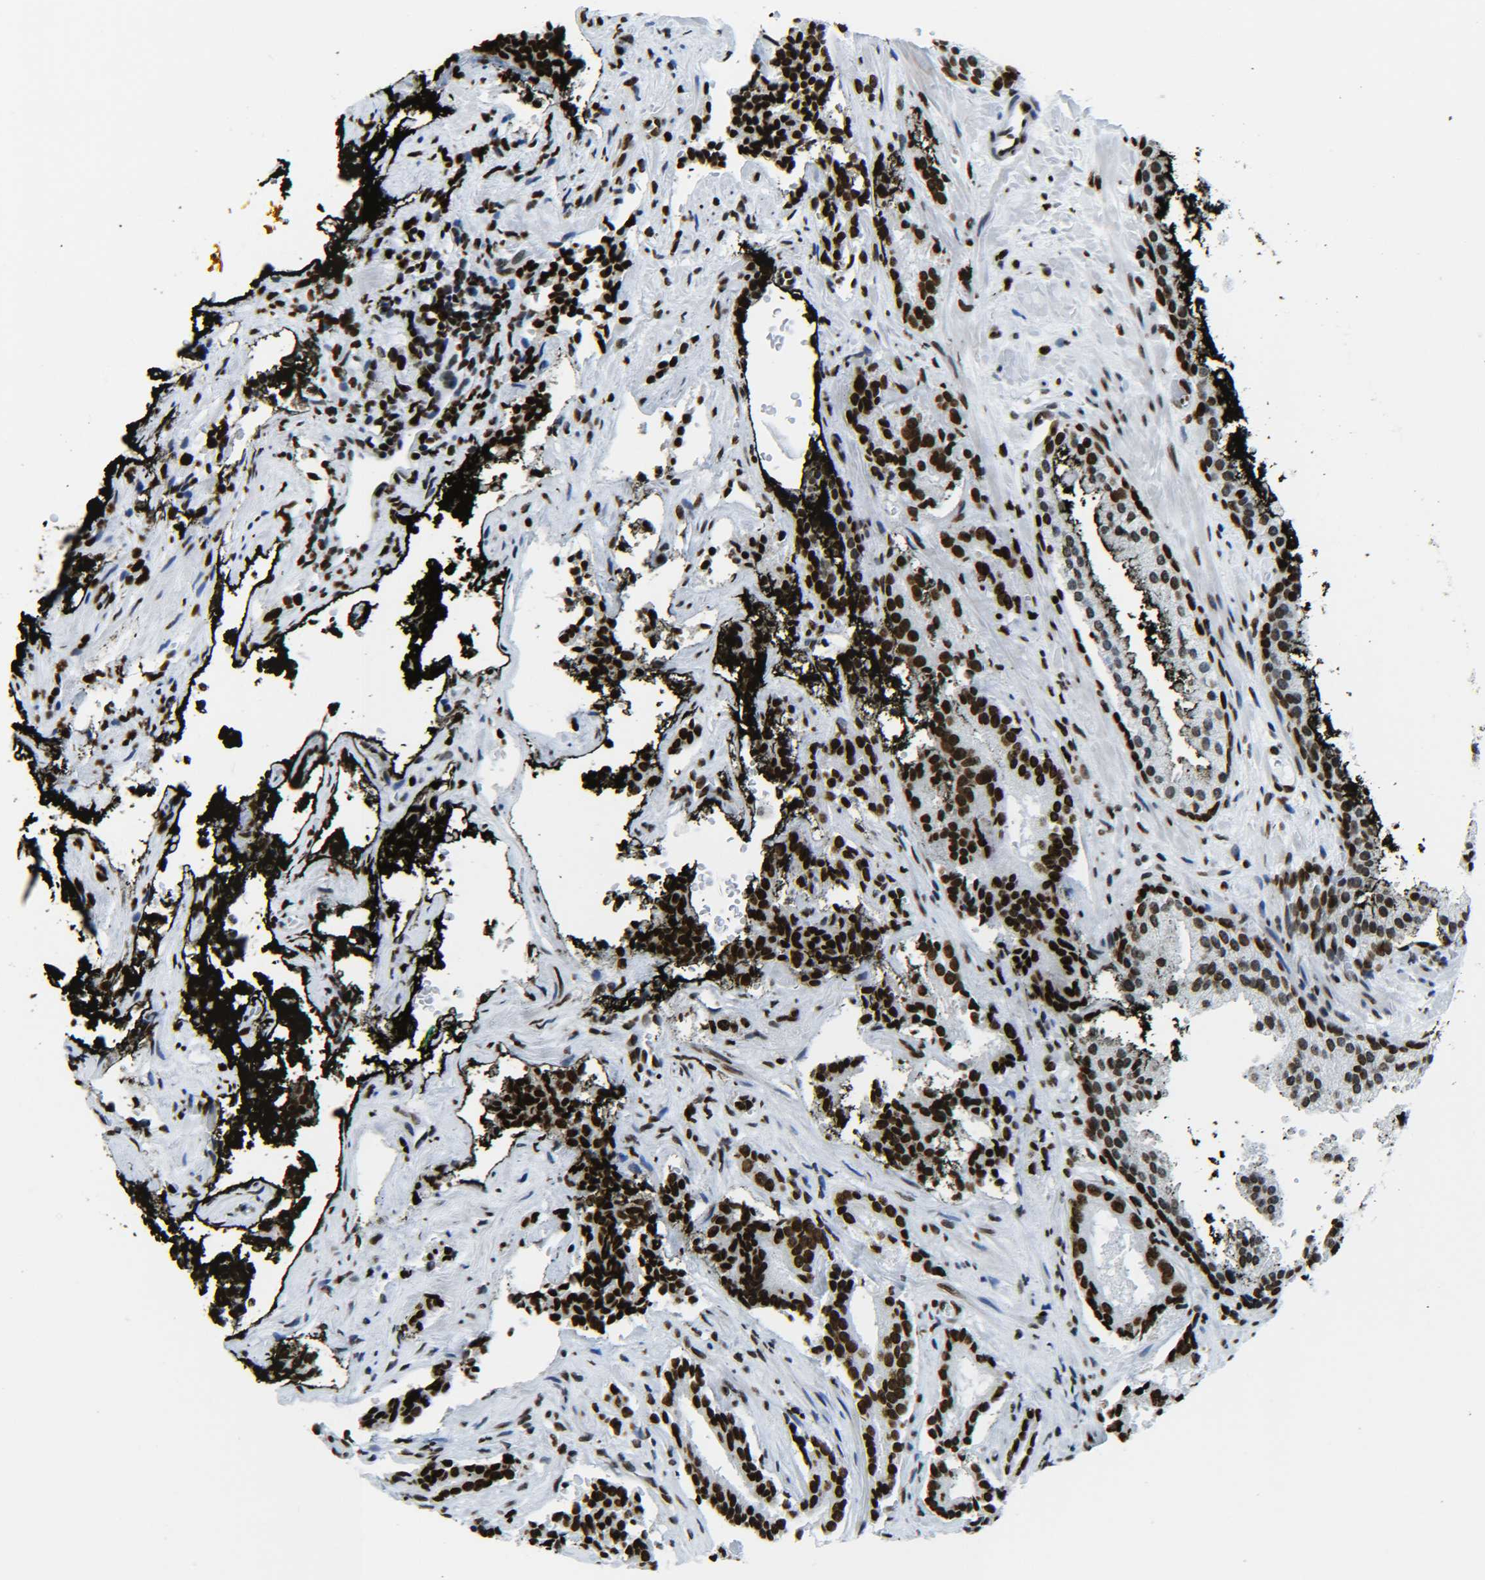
{"staining": {"intensity": "strong", "quantity": ">75%", "location": "nuclear"}, "tissue": "prostate cancer", "cell_type": "Tumor cells", "image_type": "cancer", "snomed": [{"axis": "morphology", "description": "Adenocarcinoma, High grade"}, {"axis": "topography", "description": "Prostate"}], "caption": "Human prostate adenocarcinoma (high-grade) stained for a protein (brown) reveals strong nuclear positive expression in about >75% of tumor cells.", "gene": "H2AX", "patient": {"sex": "male", "age": 58}}